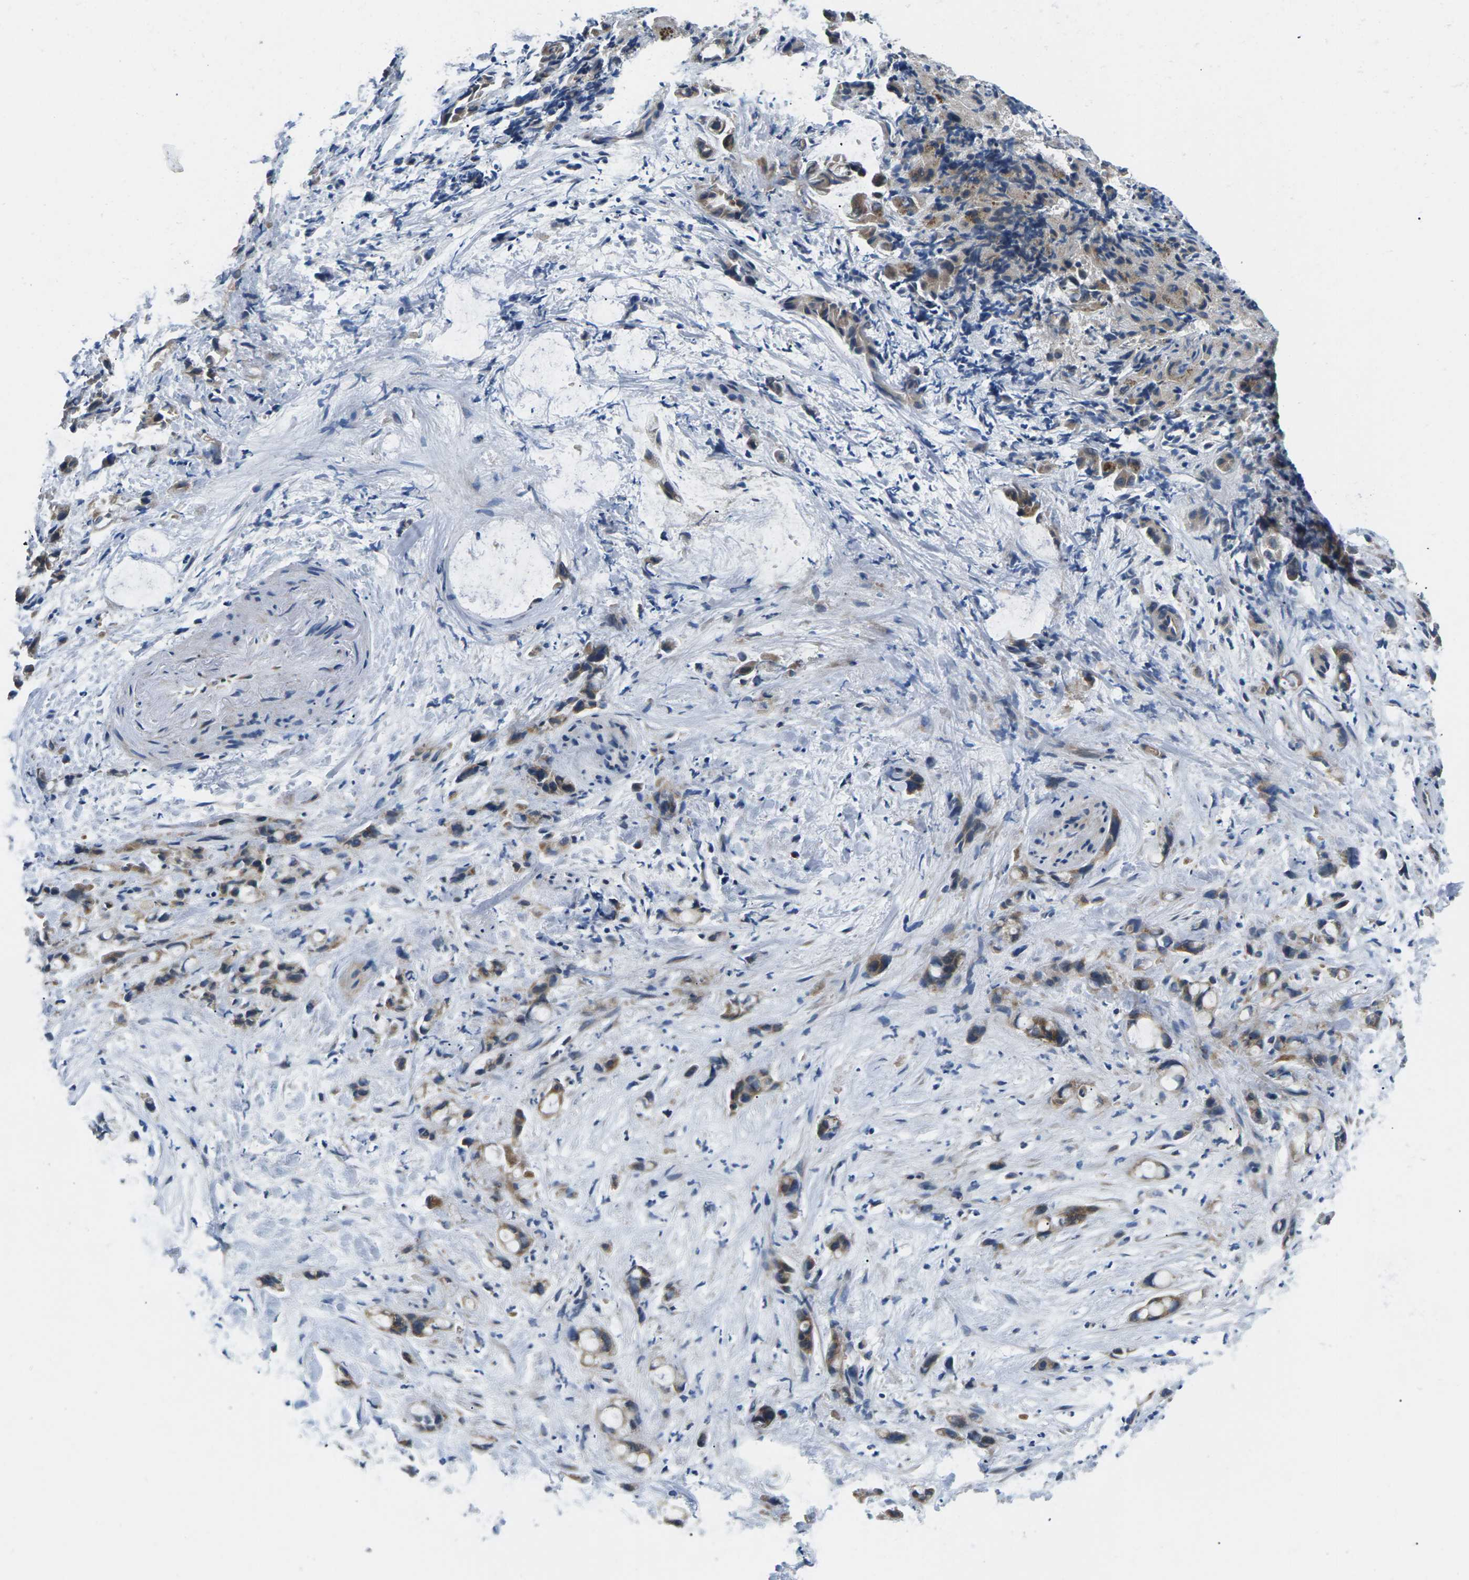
{"staining": {"intensity": "moderate", "quantity": ">75%", "location": "cytoplasmic/membranous"}, "tissue": "liver cancer", "cell_type": "Tumor cells", "image_type": "cancer", "snomed": [{"axis": "morphology", "description": "Cholangiocarcinoma"}, {"axis": "topography", "description": "Liver"}], "caption": "Moderate cytoplasmic/membranous protein staining is identified in approximately >75% of tumor cells in liver cholangiocarcinoma.", "gene": "ERGIC3", "patient": {"sex": "female", "age": 72}}